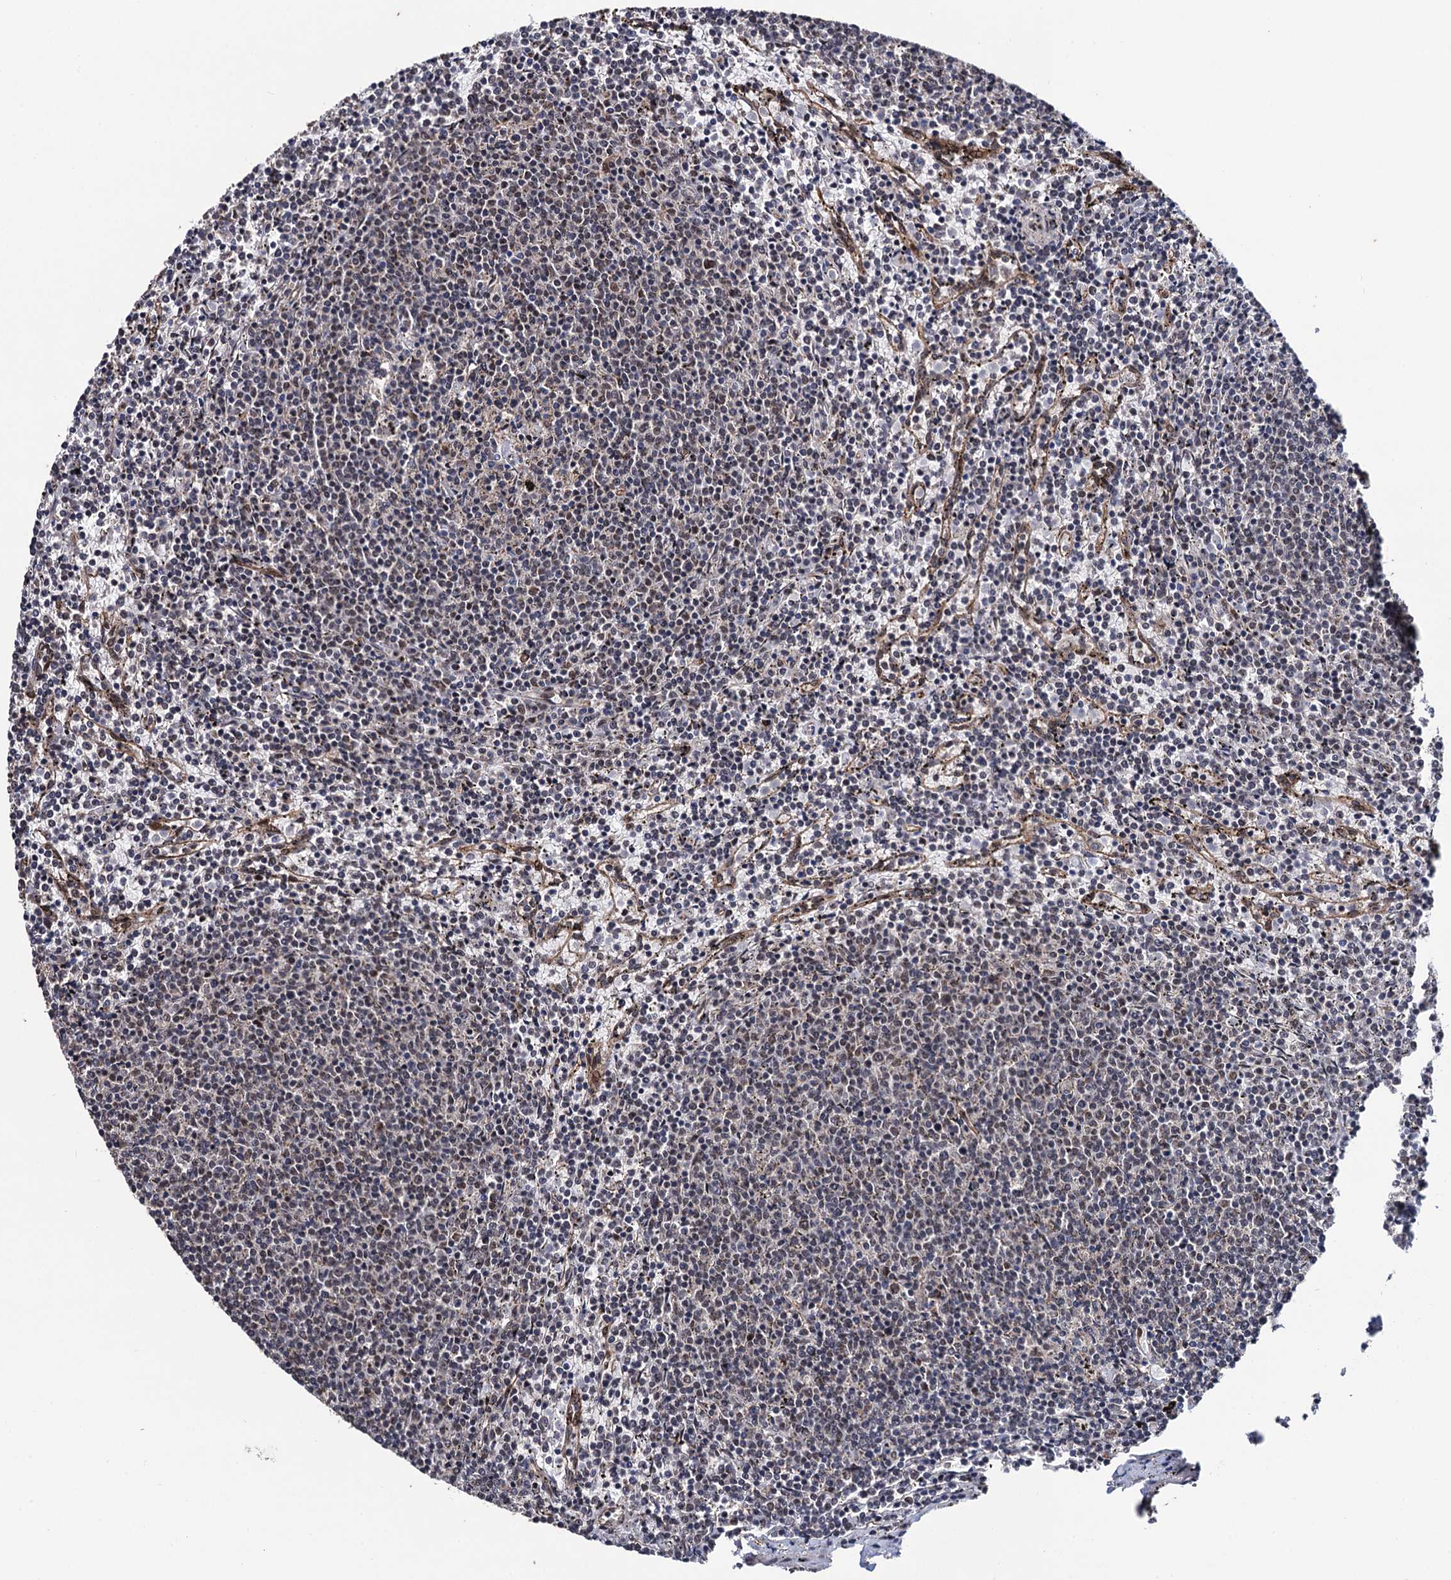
{"staining": {"intensity": "negative", "quantity": "none", "location": "none"}, "tissue": "lymphoma", "cell_type": "Tumor cells", "image_type": "cancer", "snomed": [{"axis": "morphology", "description": "Malignant lymphoma, non-Hodgkin's type, Low grade"}, {"axis": "topography", "description": "Spleen"}], "caption": "A high-resolution image shows immunohistochemistry staining of low-grade malignant lymphoma, non-Hodgkin's type, which shows no significant expression in tumor cells.", "gene": "LRRC63", "patient": {"sex": "female", "age": 50}}